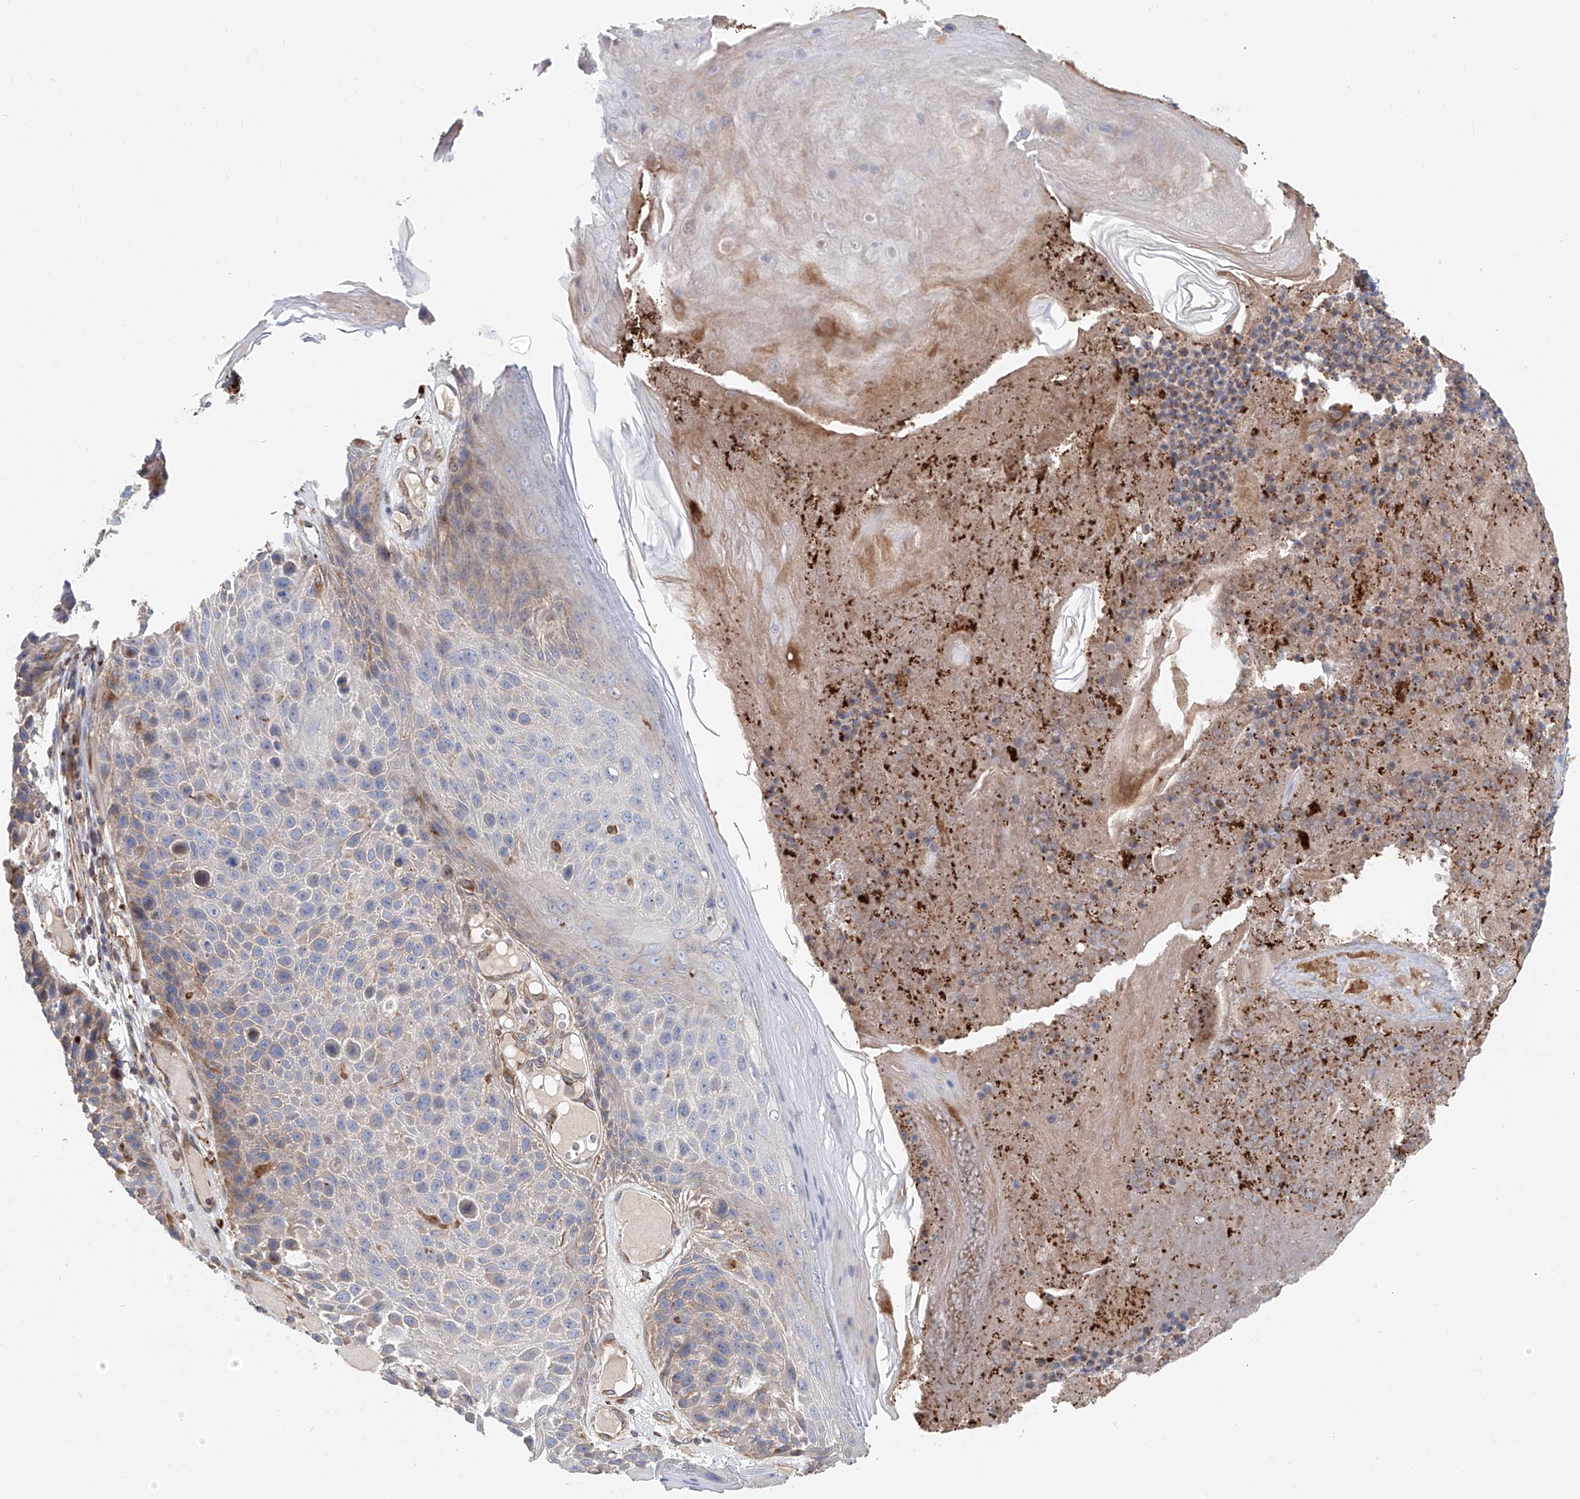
{"staining": {"intensity": "weak", "quantity": "<25%", "location": "cytoplasmic/membranous"}, "tissue": "skin cancer", "cell_type": "Tumor cells", "image_type": "cancer", "snomed": [{"axis": "morphology", "description": "Squamous cell carcinoma, NOS"}, {"axis": "topography", "description": "Skin"}], "caption": "Human squamous cell carcinoma (skin) stained for a protein using IHC shows no expression in tumor cells.", "gene": "HGSNAT", "patient": {"sex": "female", "age": 88}}